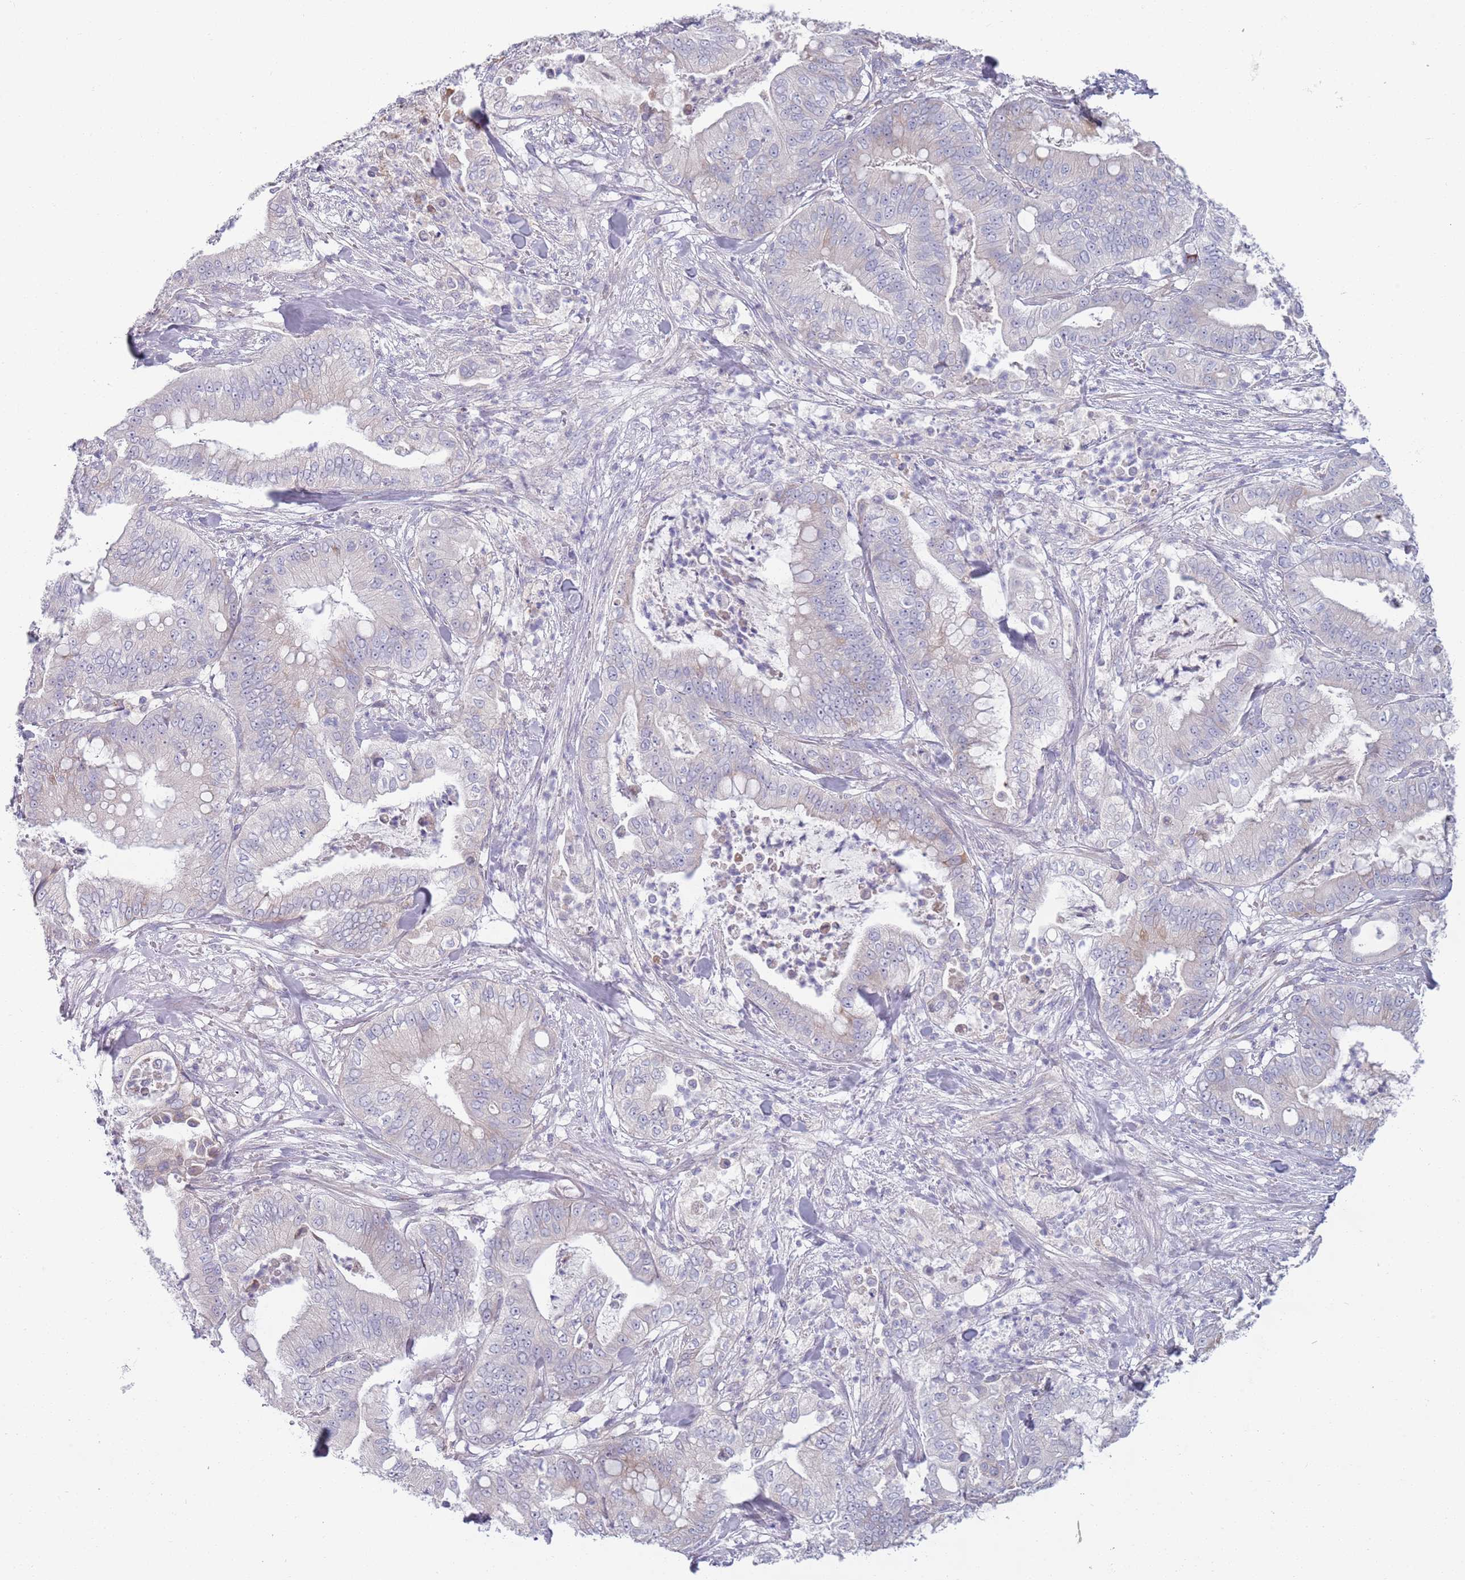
{"staining": {"intensity": "negative", "quantity": "none", "location": "none"}, "tissue": "pancreatic cancer", "cell_type": "Tumor cells", "image_type": "cancer", "snomed": [{"axis": "morphology", "description": "Adenocarcinoma, NOS"}, {"axis": "topography", "description": "Pancreas"}], "caption": "DAB immunohistochemical staining of human adenocarcinoma (pancreatic) reveals no significant expression in tumor cells.", "gene": "LTB", "patient": {"sex": "male", "age": 71}}